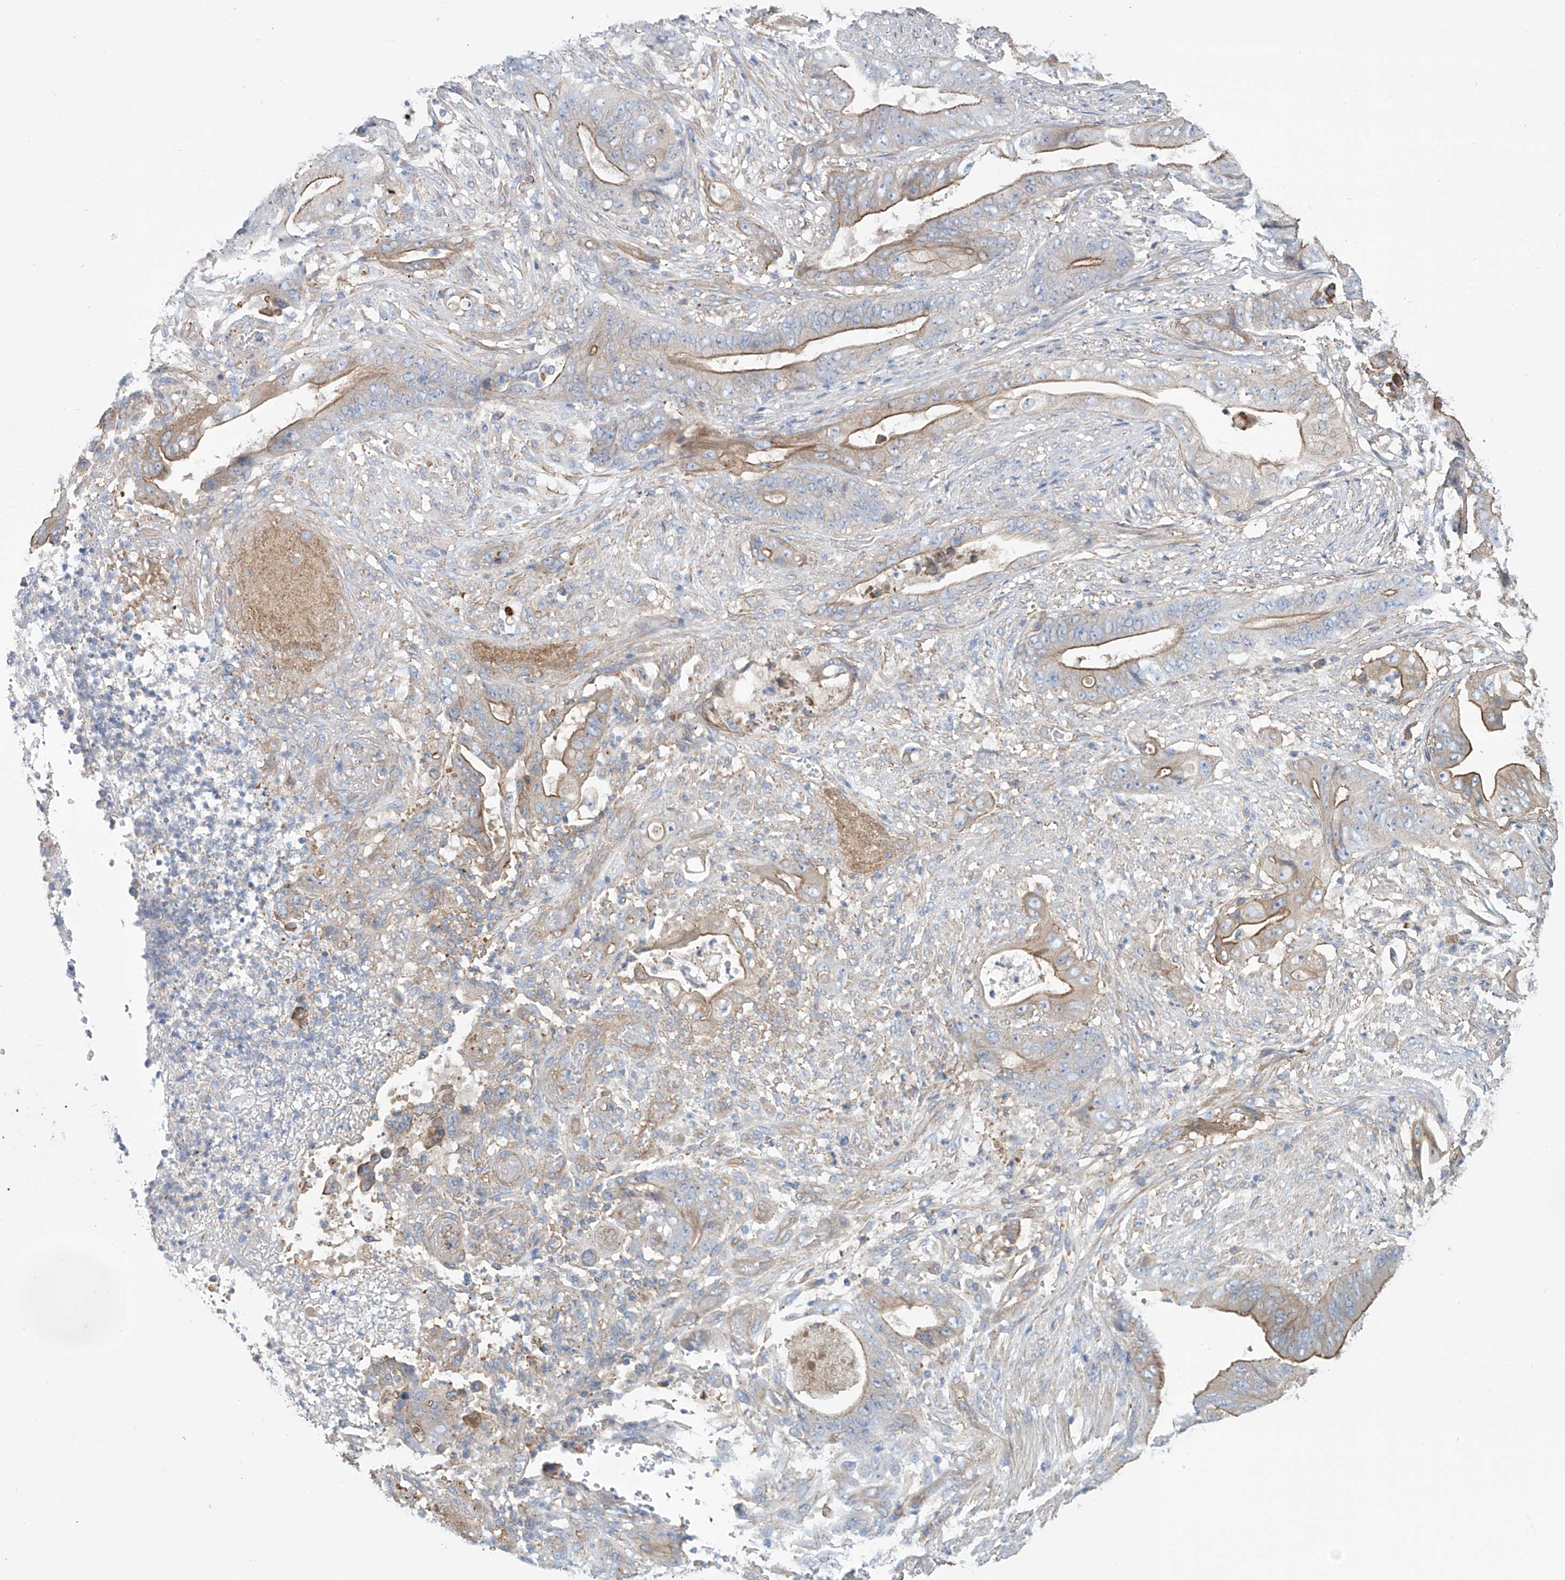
{"staining": {"intensity": "moderate", "quantity": ">75%", "location": "cytoplasmic/membranous"}, "tissue": "stomach cancer", "cell_type": "Tumor cells", "image_type": "cancer", "snomed": [{"axis": "morphology", "description": "Adenocarcinoma, NOS"}, {"axis": "topography", "description": "Stomach"}], "caption": "IHC photomicrograph of neoplastic tissue: stomach cancer (adenocarcinoma) stained using IHC reveals medium levels of moderate protein expression localized specifically in the cytoplasmic/membranous of tumor cells, appearing as a cytoplasmic/membranous brown color.", "gene": "TMEM209", "patient": {"sex": "female", "age": 73}}